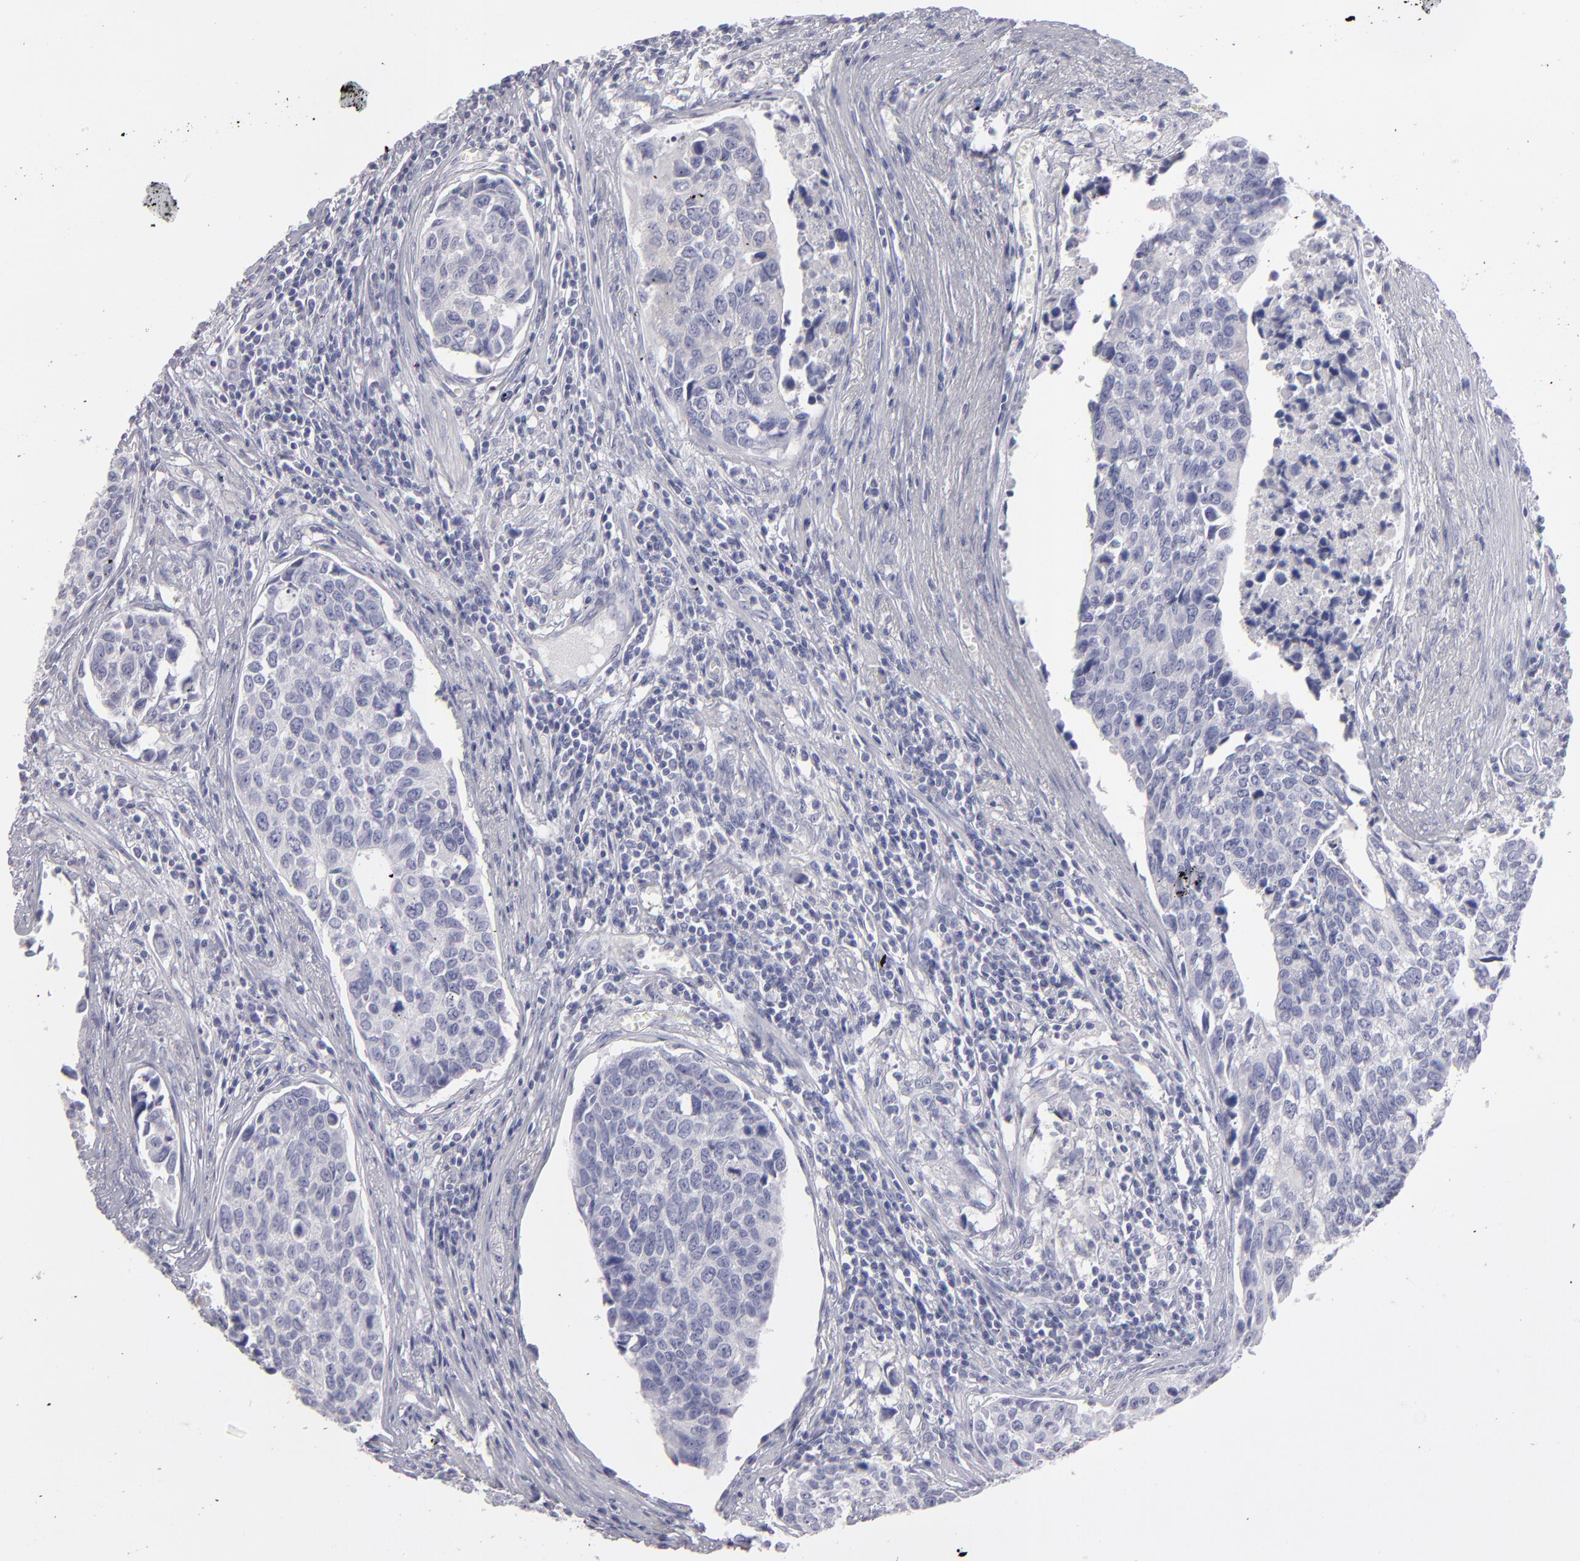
{"staining": {"intensity": "negative", "quantity": "none", "location": "none"}, "tissue": "urothelial cancer", "cell_type": "Tumor cells", "image_type": "cancer", "snomed": [{"axis": "morphology", "description": "Urothelial carcinoma, High grade"}, {"axis": "topography", "description": "Urinary bladder"}], "caption": "The image shows no significant expression in tumor cells of urothelial cancer.", "gene": "ABCC4", "patient": {"sex": "male", "age": 81}}